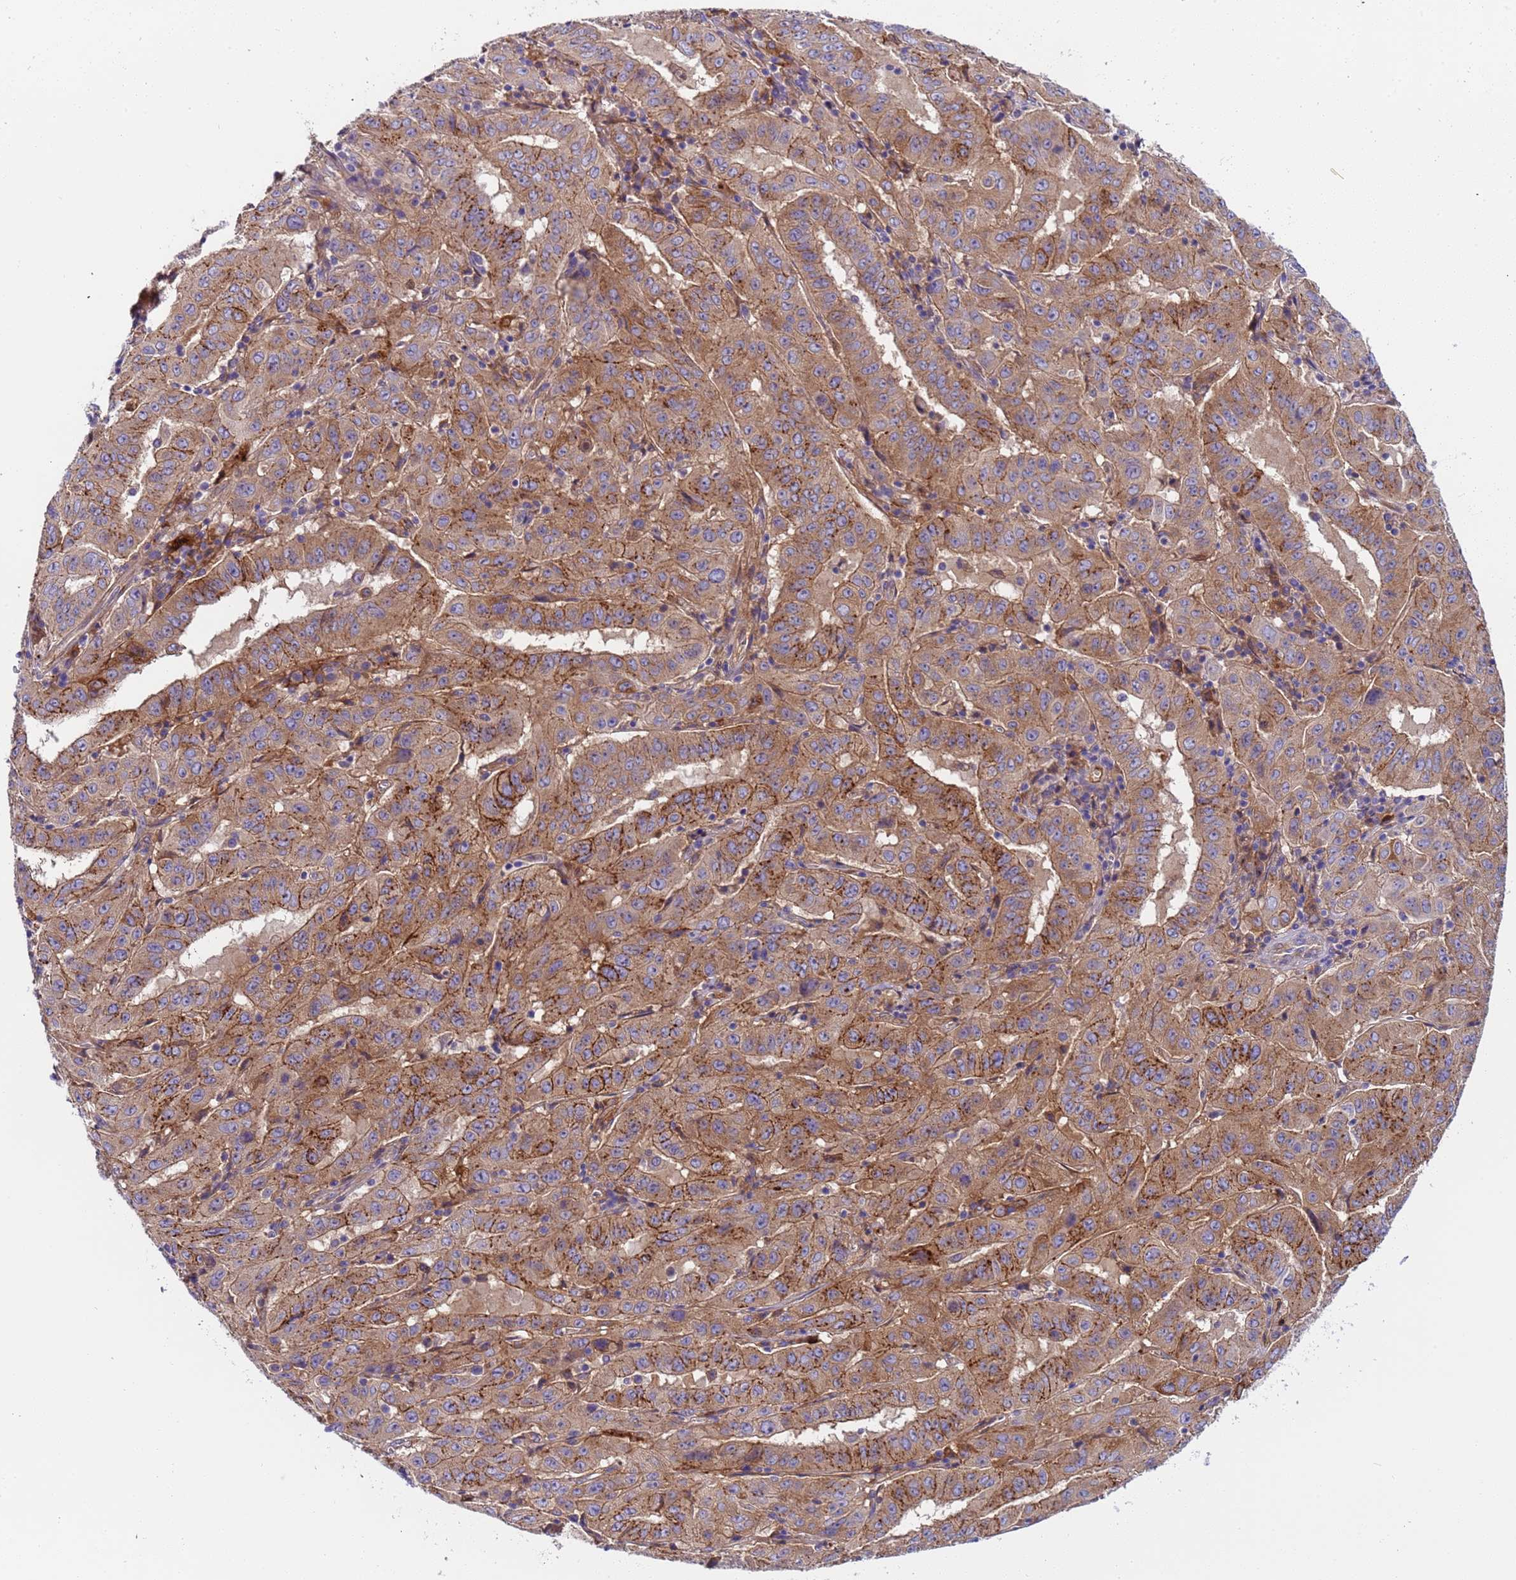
{"staining": {"intensity": "moderate", "quantity": ">75%", "location": "cytoplasmic/membranous"}, "tissue": "pancreatic cancer", "cell_type": "Tumor cells", "image_type": "cancer", "snomed": [{"axis": "morphology", "description": "Adenocarcinoma, NOS"}, {"axis": "topography", "description": "Pancreas"}], "caption": "Pancreatic adenocarcinoma tissue demonstrates moderate cytoplasmic/membranous positivity in about >75% of tumor cells, visualized by immunohistochemistry. The protein is shown in brown color, while the nuclei are stained blue.", "gene": "PAQR7", "patient": {"sex": "male", "age": 63}}